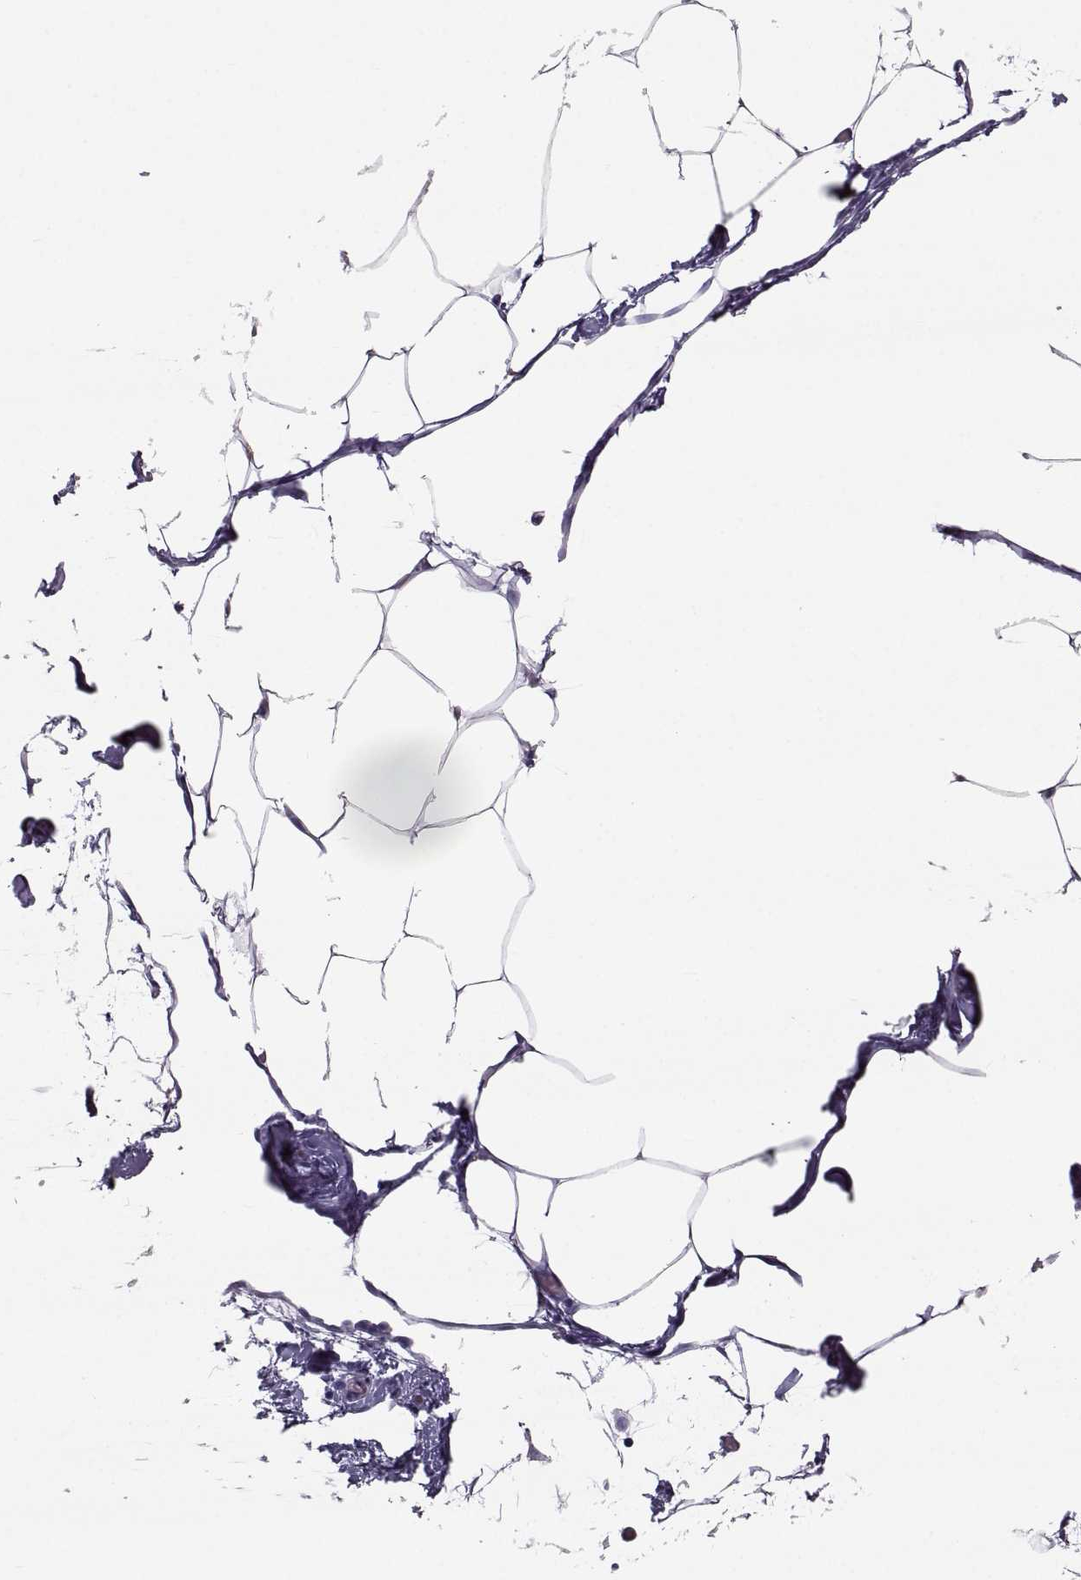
{"staining": {"intensity": "negative", "quantity": "none", "location": "none"}, "tissue": "adipose tissue", "cell_type": "Adipocytes", "image_type": "normal", "snomed": [{"axis": "morphology", "description": "Normal tissue, NOS"}, {"axis": "topography", "description": "Adipose tissue"}], "caption": "Immunohistochemical staining of unremarkable adipose tissue displays no significant staining in adipocytes. (Brightfield microscopy of DAB (3,3'-diaminobenzidine) immunohistochemistry (IHC) at high magnification).", "gene": "IGSF1", "patient": {"sex": "male", "age": 57}}